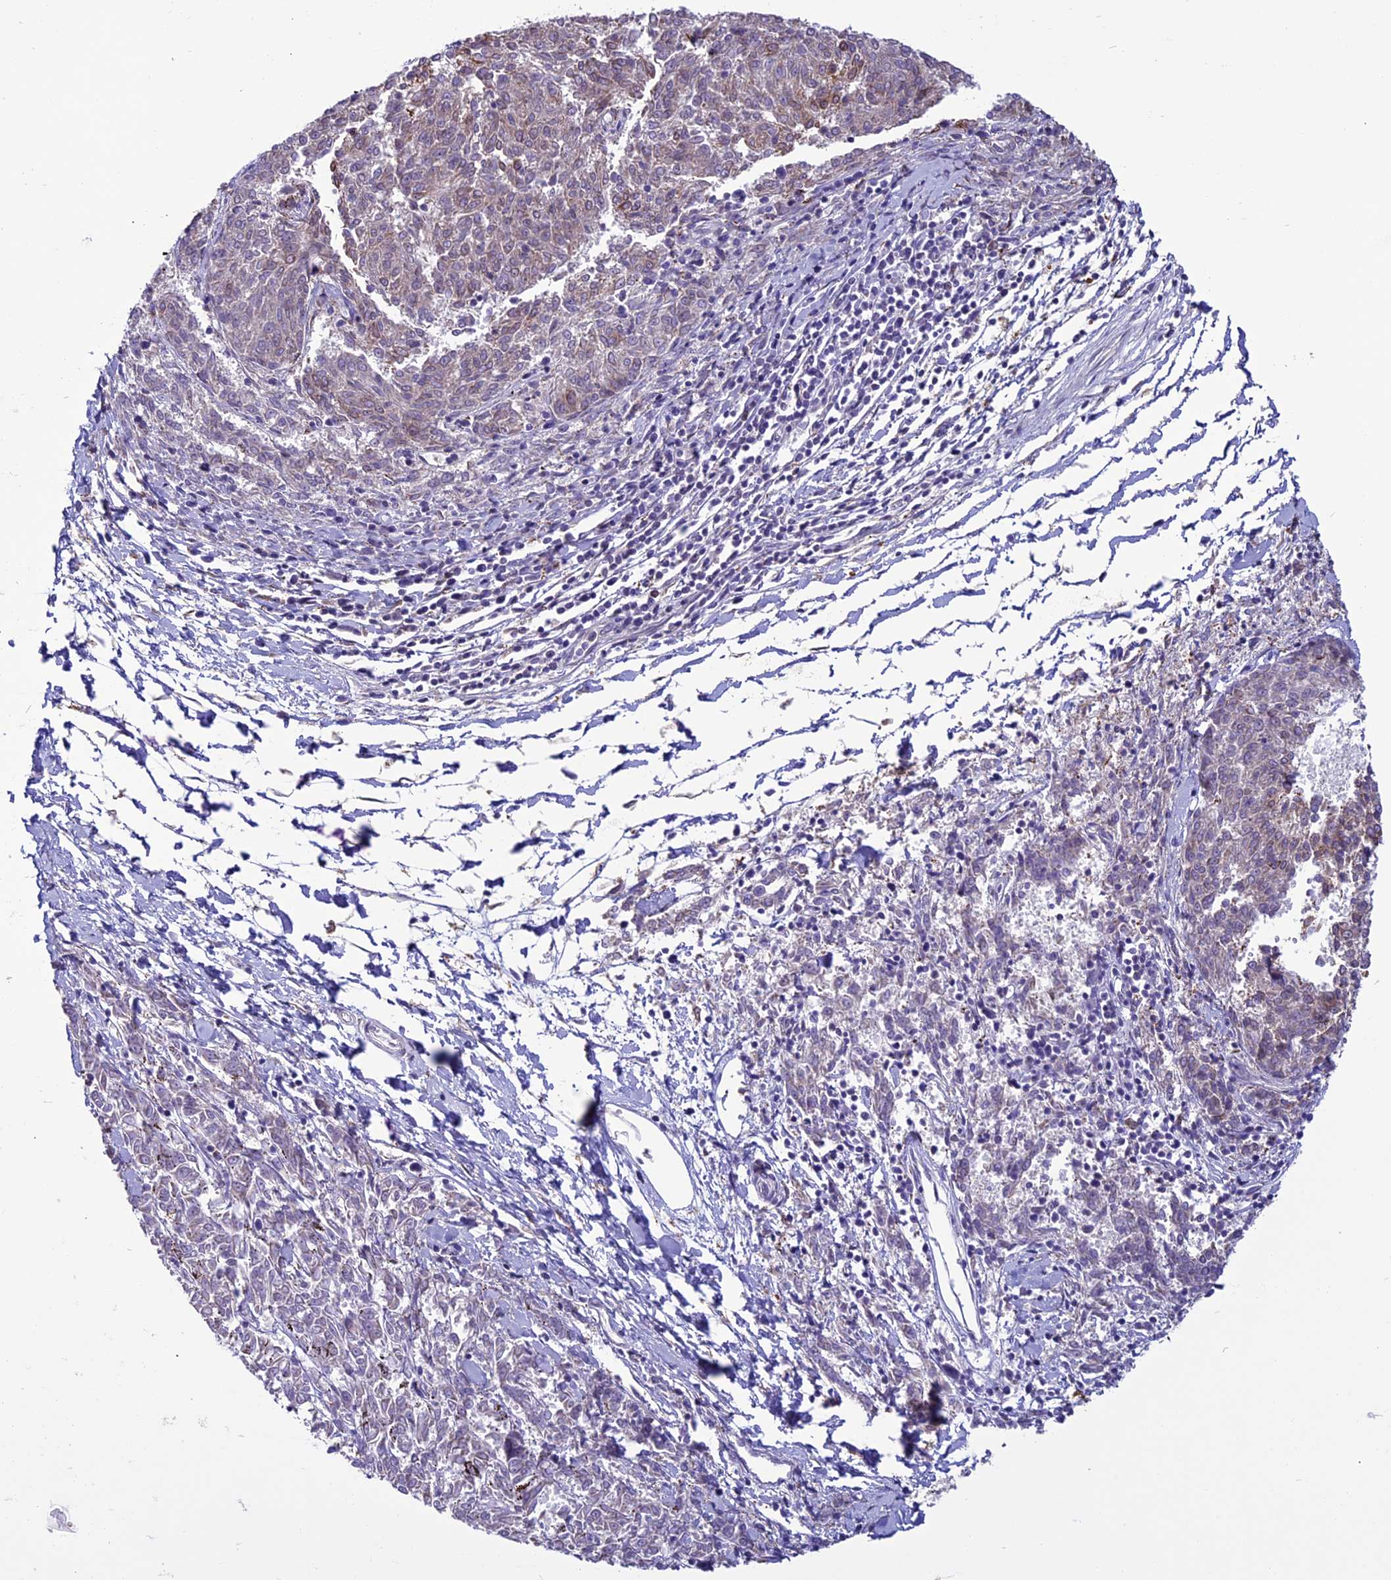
{"staining": {"intensity": "weak", "quantity": "<25%", "location": "cytoplasmic/membranous"}, "tissue": "melanoma", "cell_type": "Tumor cells", "image_type": "cancer", "snomed": [{"axis": "morphology", "description": "Malignant melanoma, NOS"}, {"axis": "topography", "description": "Skin"}], "caption": "This is a histopathology image of IHC staining of malignant melanoma, which shows no staining in tumor cells.", "gene": "MIEF2", "patient": {"sex": "female", "age": 72}}